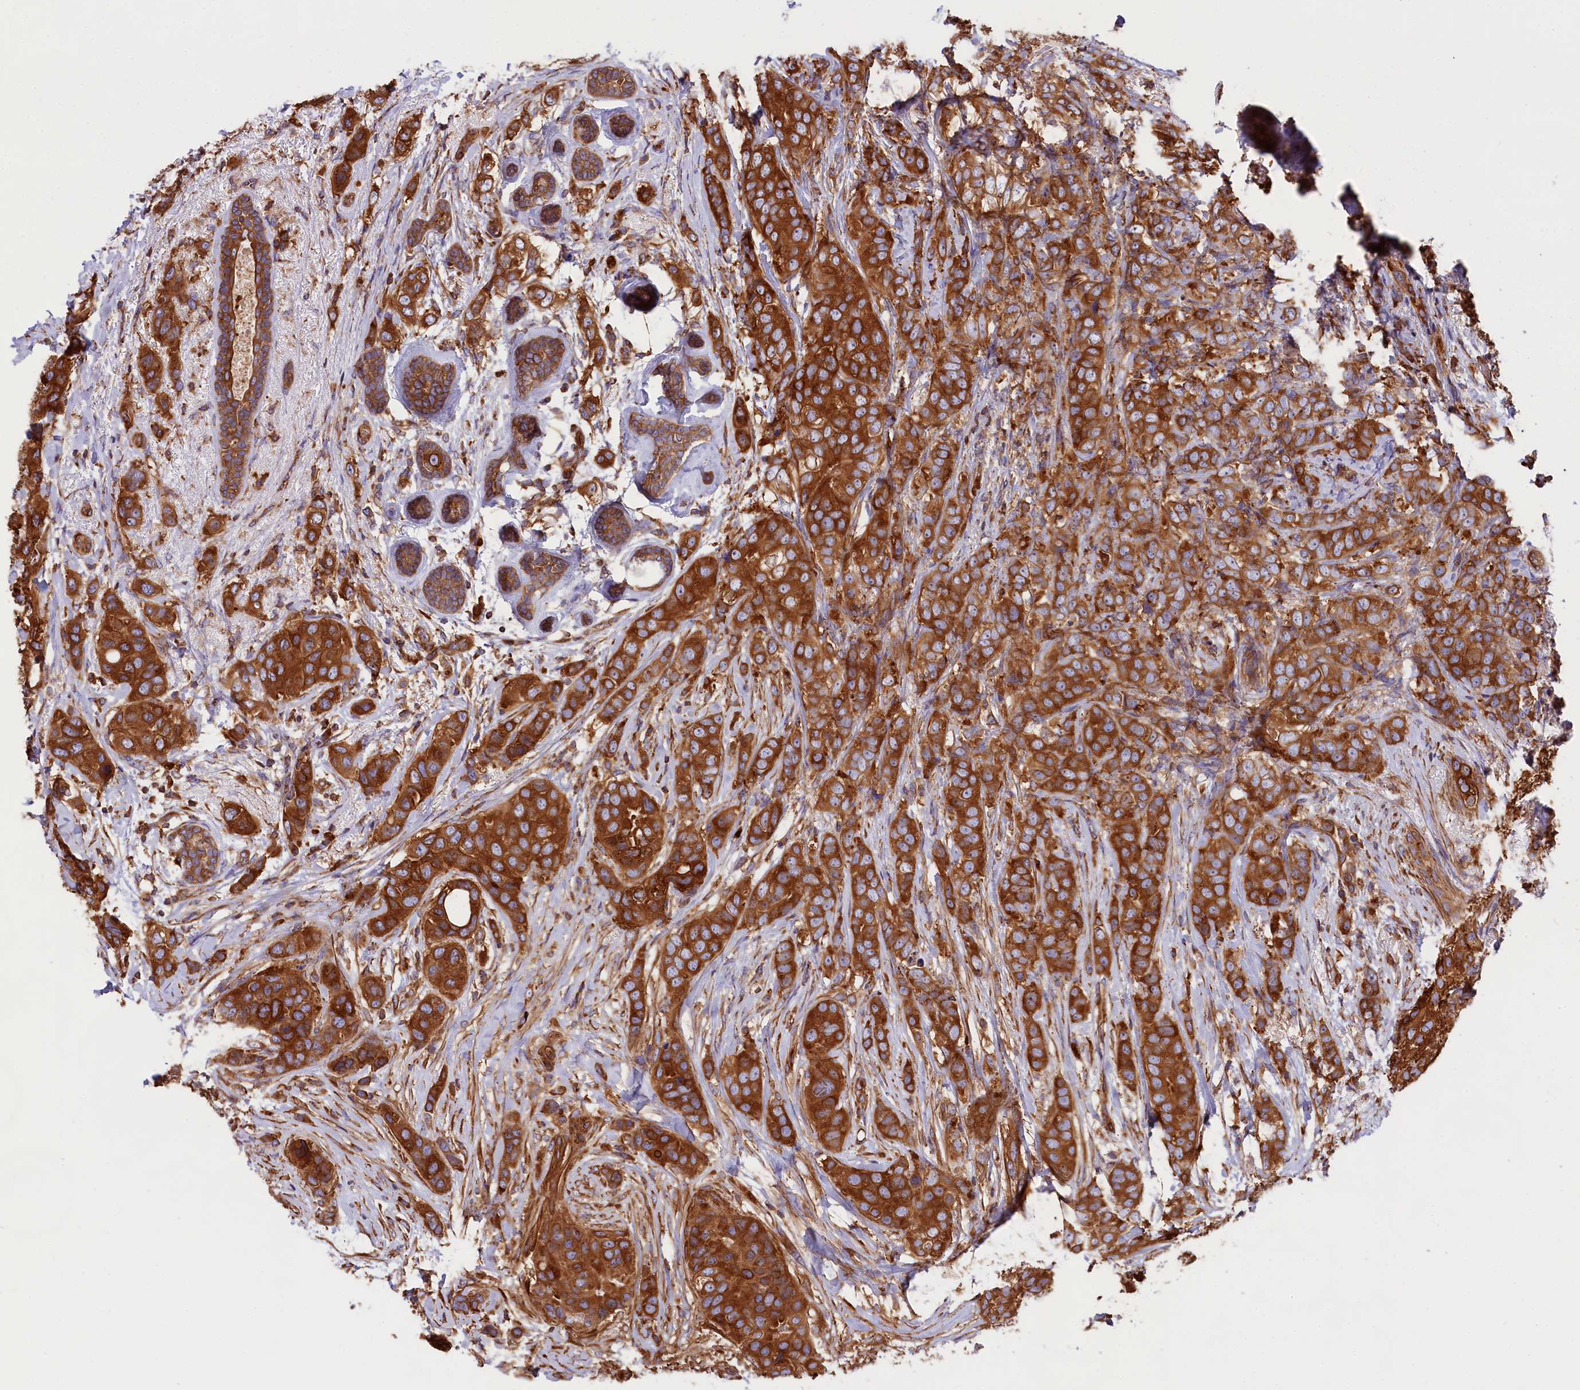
{"staining": {"intensity": "strong", "quantity": ">75%", "location": "cytoplasmic/membranous"}, "tissue": "breast cancer", "cell_type": "Tumor cells", "image_type": "cancer", "snomed": [{"axis": "morphology", "description": "Lobular carcinoma"}, {"axis": "topography", "description": "Breast"}], "caption": "Strong cytoplasmic/membranous expression is present in approximately >75% of tumor cells in breast cancer (lobular carcinoma). The protein of interest is shown in brown color, while the nuclei are stained blue.", "gene": "GYS1", "patient": {"sex": "female", "age": 51}}